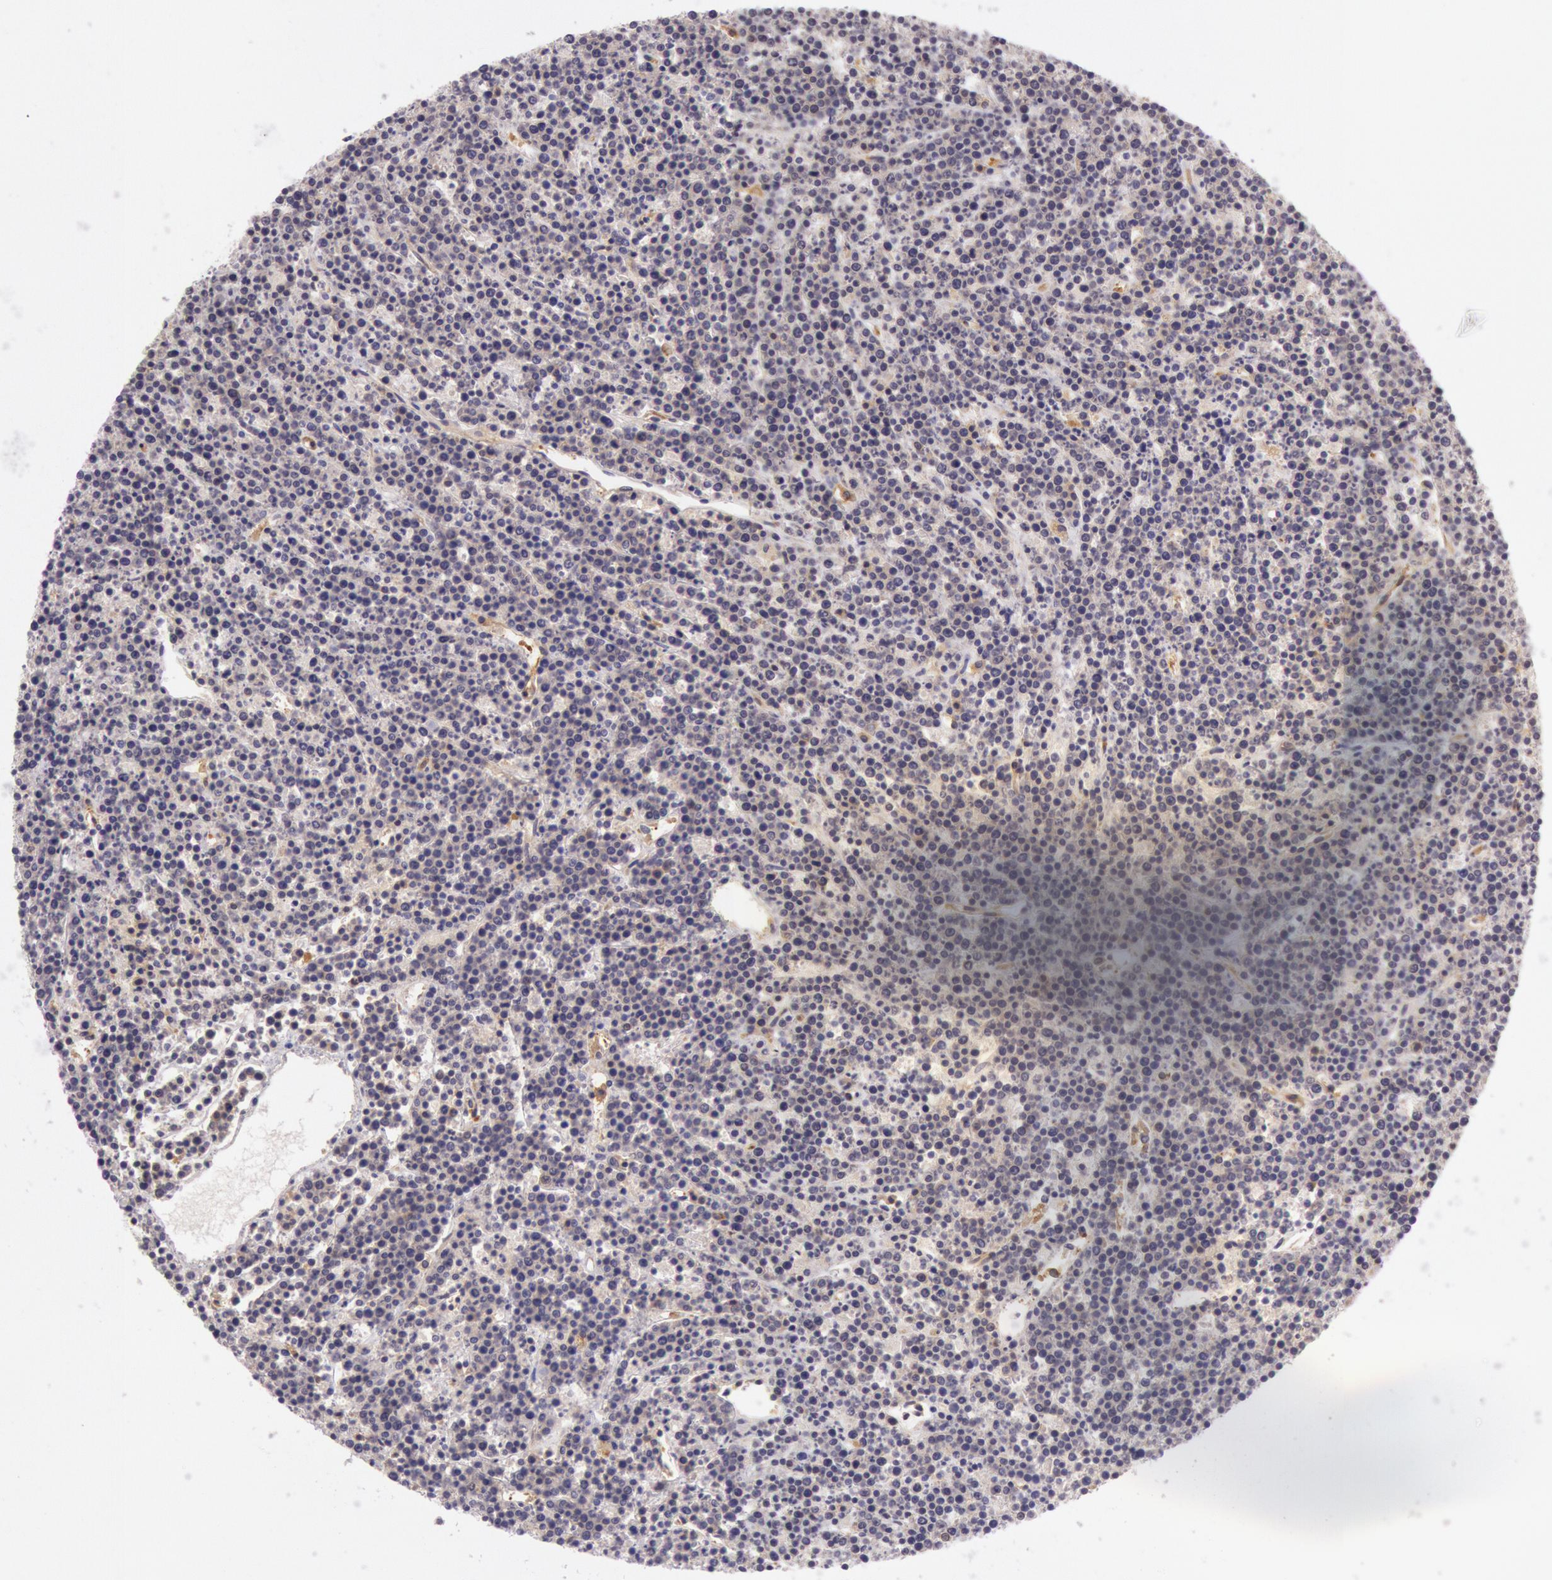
{"staining": {"intensity": "moderate", "quantity": ">75%", "location": "cytoplasmic/membranous"}, "tissue": "lymphoma", "cell_type": "Tumor cells", "image_type": "cancer", "snomed": [{"axis": "morphology", "description": "Malignant lymphoma, non-Hodgkin's type, High grade"}, {"axis": "topography", "description": "Ovary"}], "caption": "Malignant lymphoma, non-Hodgkin's type (high-grade) stained with a protein marker shows moderate staining in tumor cells.", "gene": "CHUK", "patient": {"sex": "female", "age": 56}}